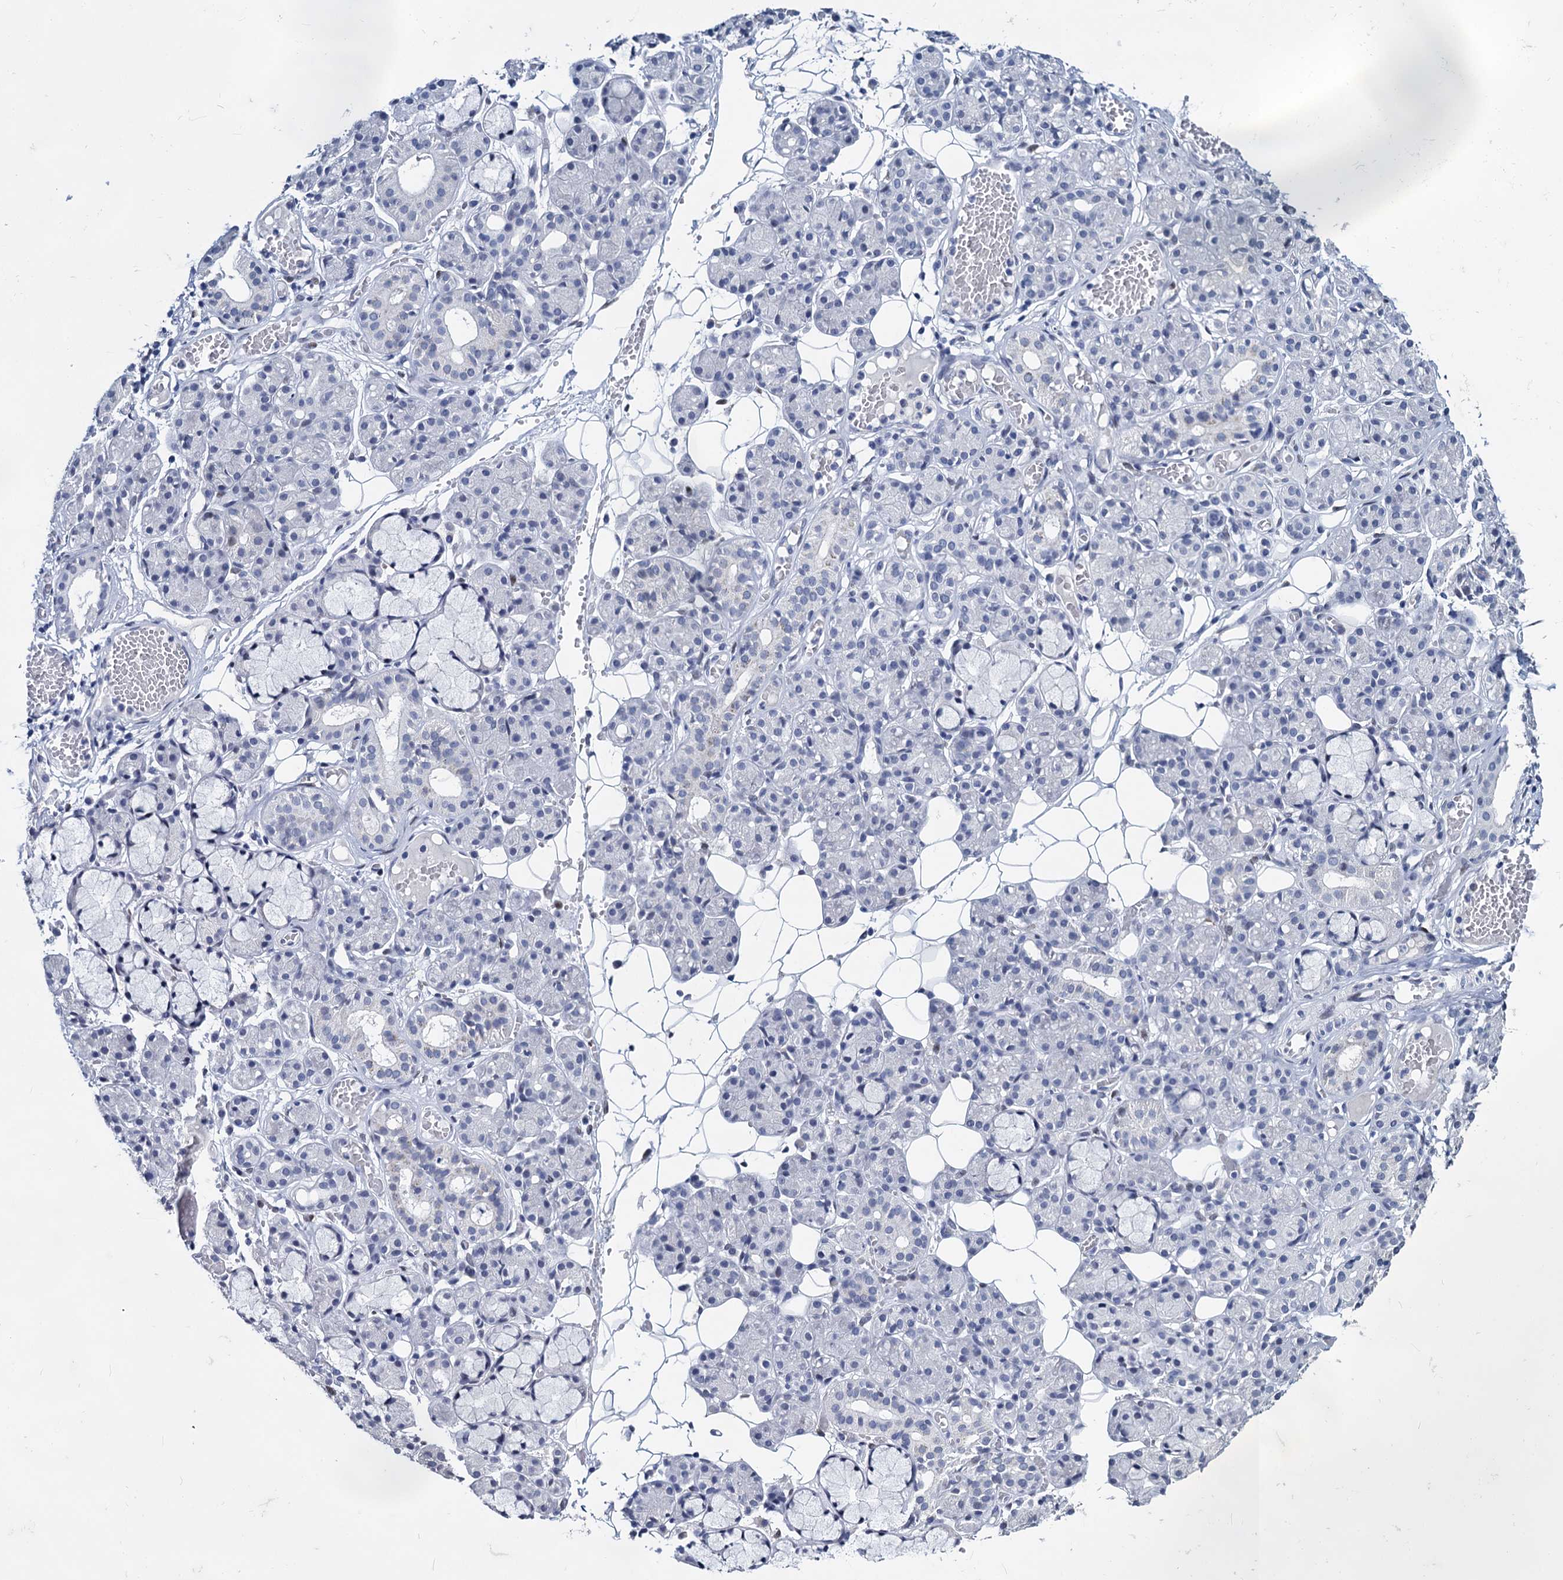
{"staining": {"intensity": "negative", "quantity": "none", "location": "none"}, "tissue": "salivary gland", "cell_type": "Glandular cells", "image_type": "normal", "snomed": [{"axis": "morphology", "description": "Normal tissue, NOS"}, {"axis": "topography", "description": "Salivary gland"}], "caption": "Immunohistochemistry (IHC) of benign human salivary gland demonstrates no positivity in glandular cells. (DAB (3,3'-diaminobenzidine) immunohistochemistry with hematoxylin counter stain).", "gene": "MAGEA4", "patient": {"sex": "male", "age": 63}}